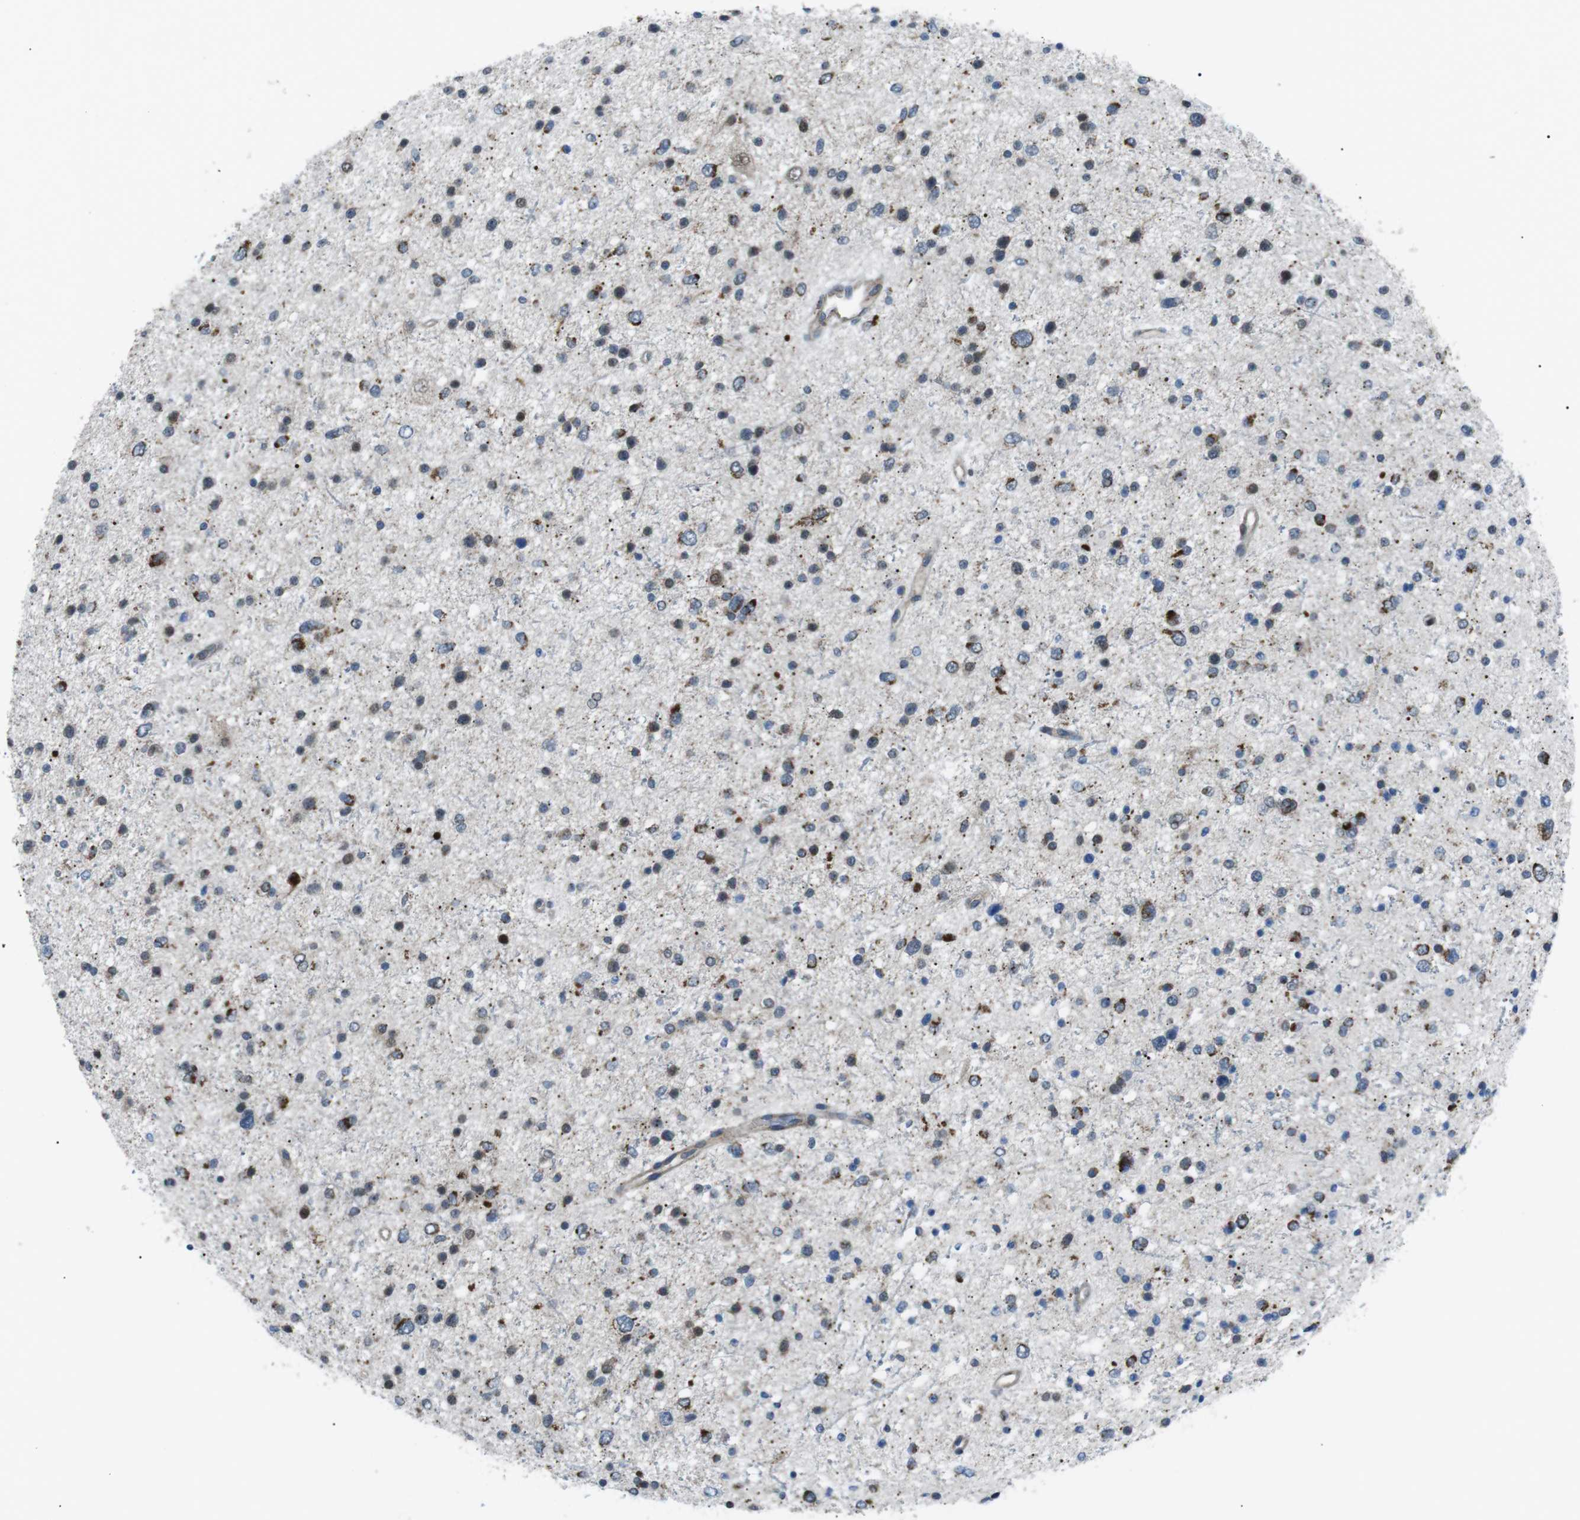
{"staining": {"intensity": "moderate", "quantity": "25%-75%", "location": "cytoplasmic/membranous"}, "tissue": "glioma", "cell_type": "Tumor cells", "image_type": "cancer", "snomed": [{"axis": "morphology", "description": "Glioma, malignant, Low grade"}, {"axis": "topography", "description": "Brain"}], "caption": "A brown stain highlights moderate cytoplasmic/membranous expression of a protein in malignant low-grade glioma tumor cells.", "gene": "ARID5B", "patient": {"sex": "female", "age": 37}}